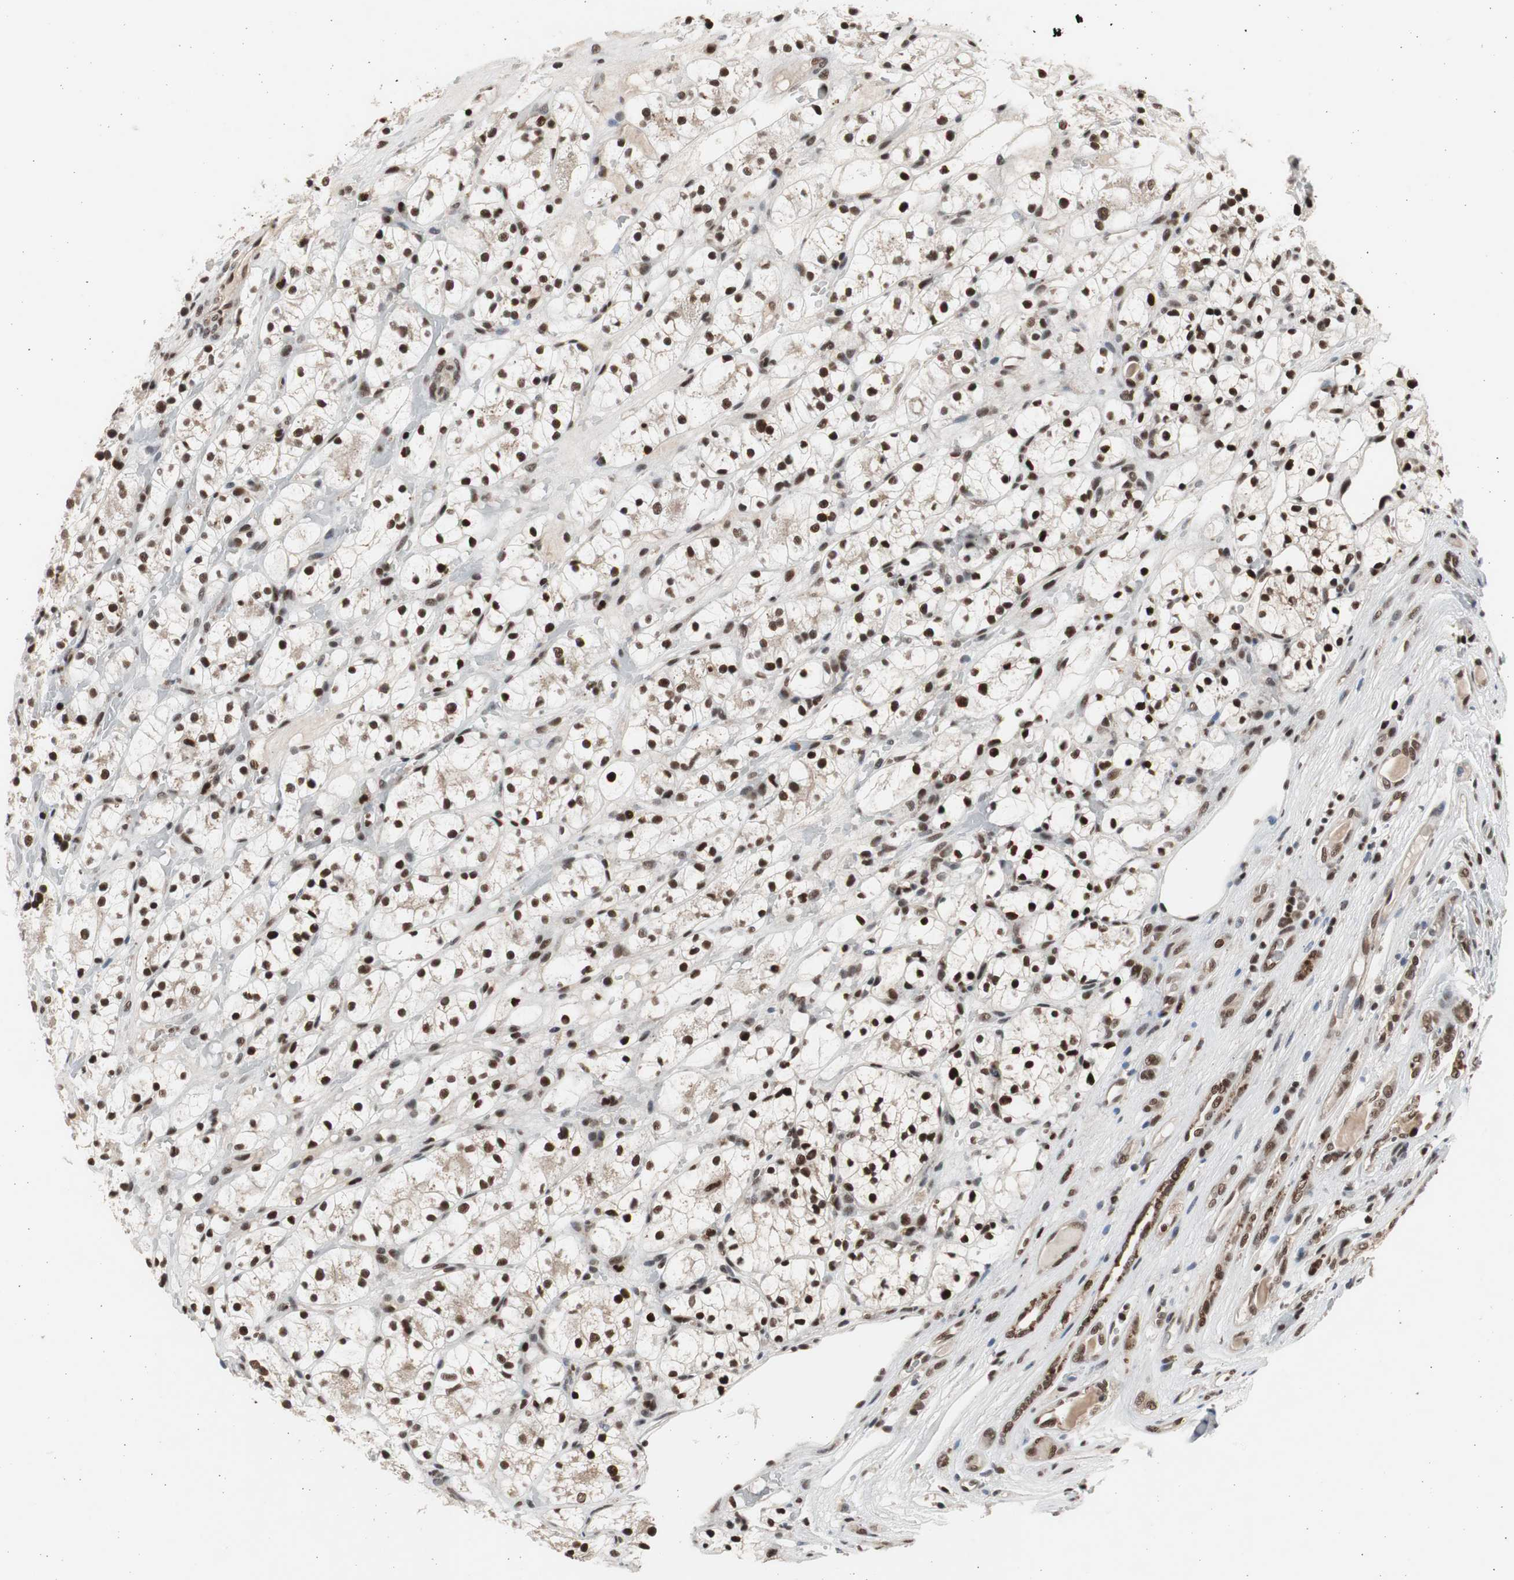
{"staining": {"intensity": "strong", "quantity": ">75%", "location": "nuclear"}, "tissue": "renal cancer", "cell_type": "Tumor cells", "image_type": "cancer", "snomed": [{"axis": "morphology", "description": "Adenocarcinoma, NOS"}, {"axis": "topography", "description": "Kidney"}], "caption": "Renal cancer (adenocarcinoma) stained for a protein (brown) exhibits strong nuclear positive expression in about >75% of tumor cells.", "gene": "RPA1", "patient": {"sex": "female", "age": 60}}